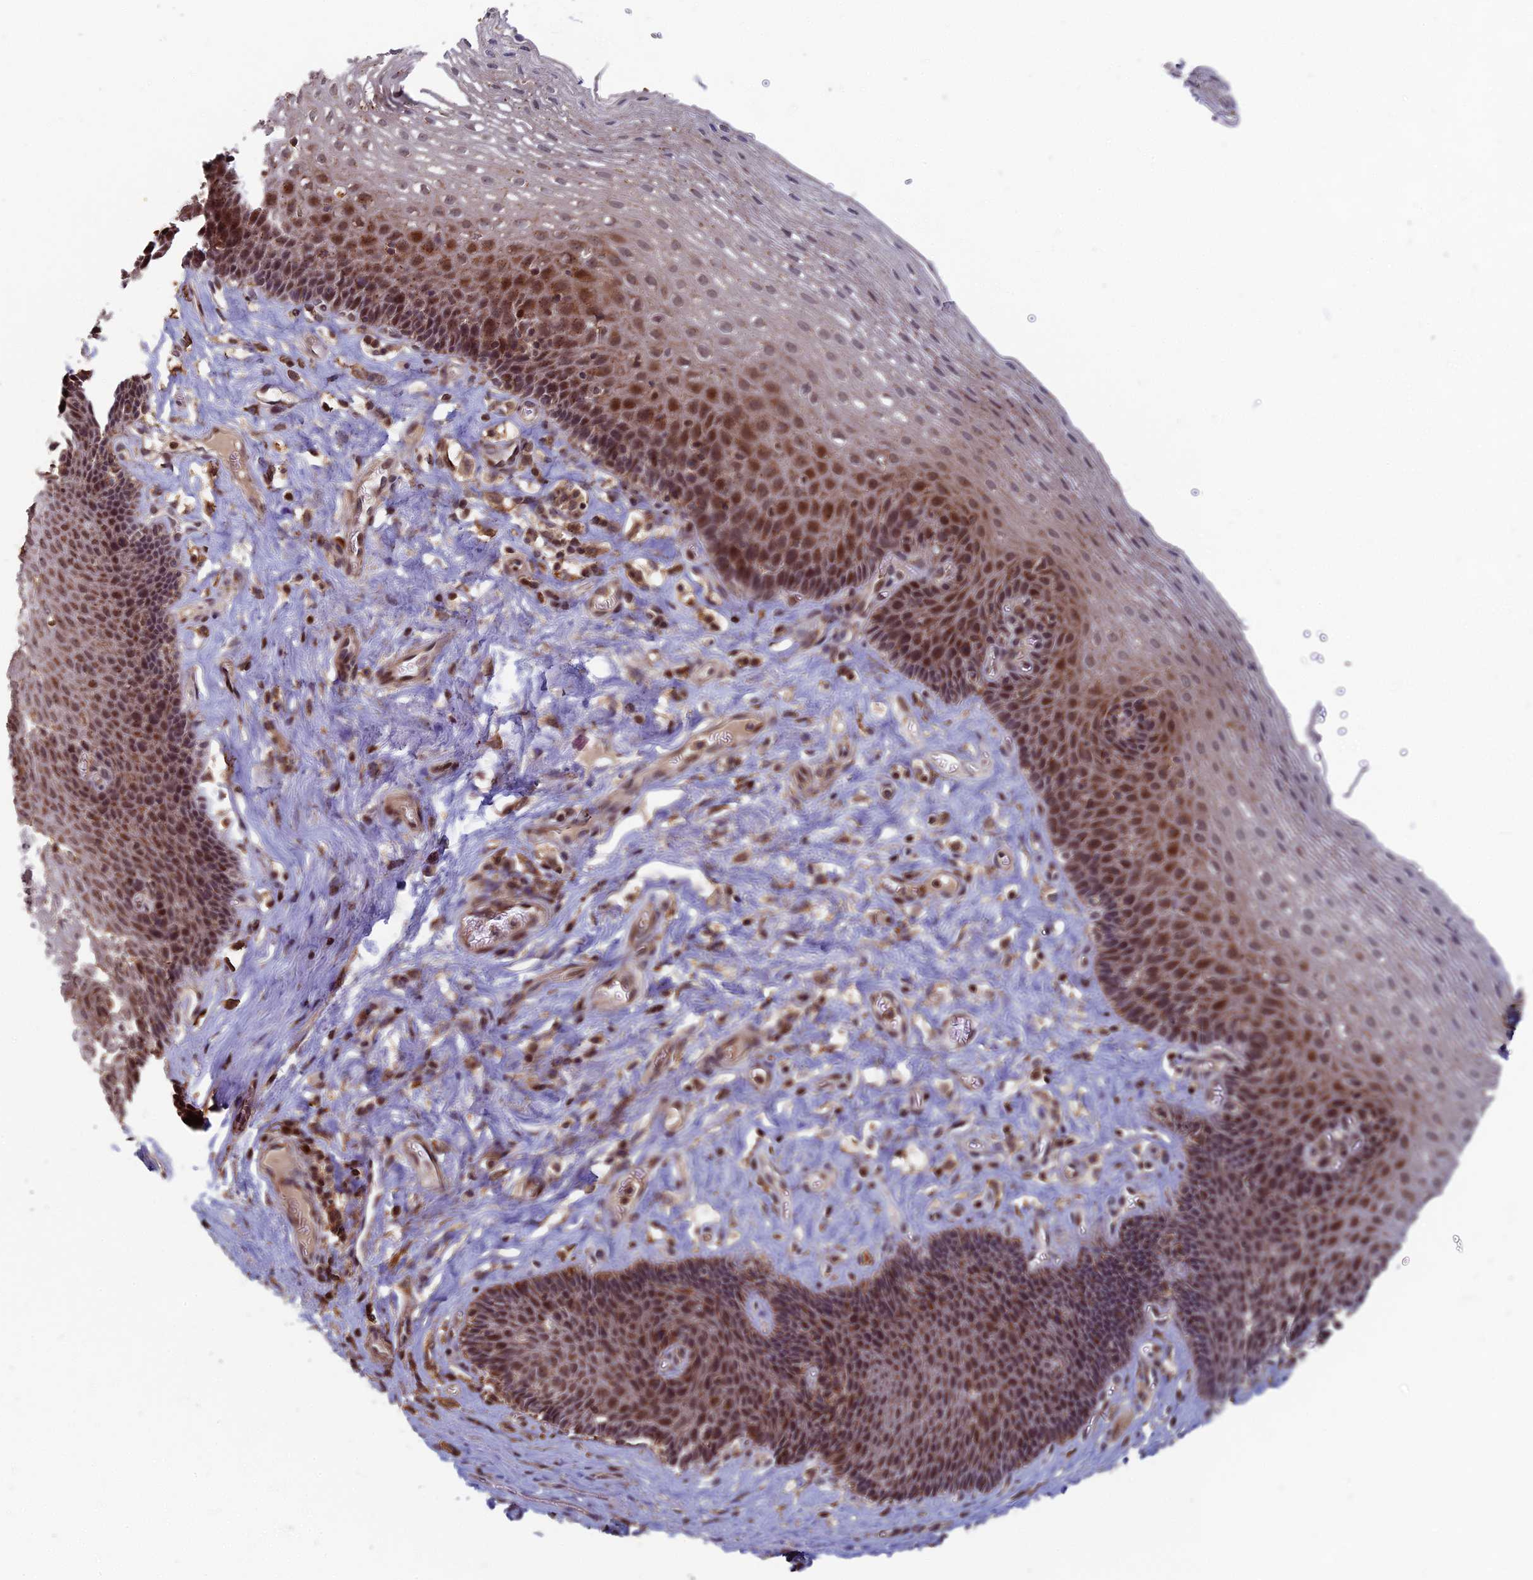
{"staining": {"intensity": "moderate", "quantity": ">75%", "location": "cytoplasmic/membranous,nuclear"}, "tissue": "esophagus", "cell_type": "Squamous epithelial cells", "image_type": "normal", "snomed": [{"axis": "morphology", "description": "Normal tissue, NOS"}, {"axis": "topography", "description": "Esophagus"}], "caption": "A high-resolution histopathology image shows IHC staining of benign esophagus, which reveals moderate cytoplasmic/membranous,nuclear staining in approximately >75% of squamous epithelial cells.", "gene": "RASGRF1", "patient": {"sex": "female", "age": 66}}